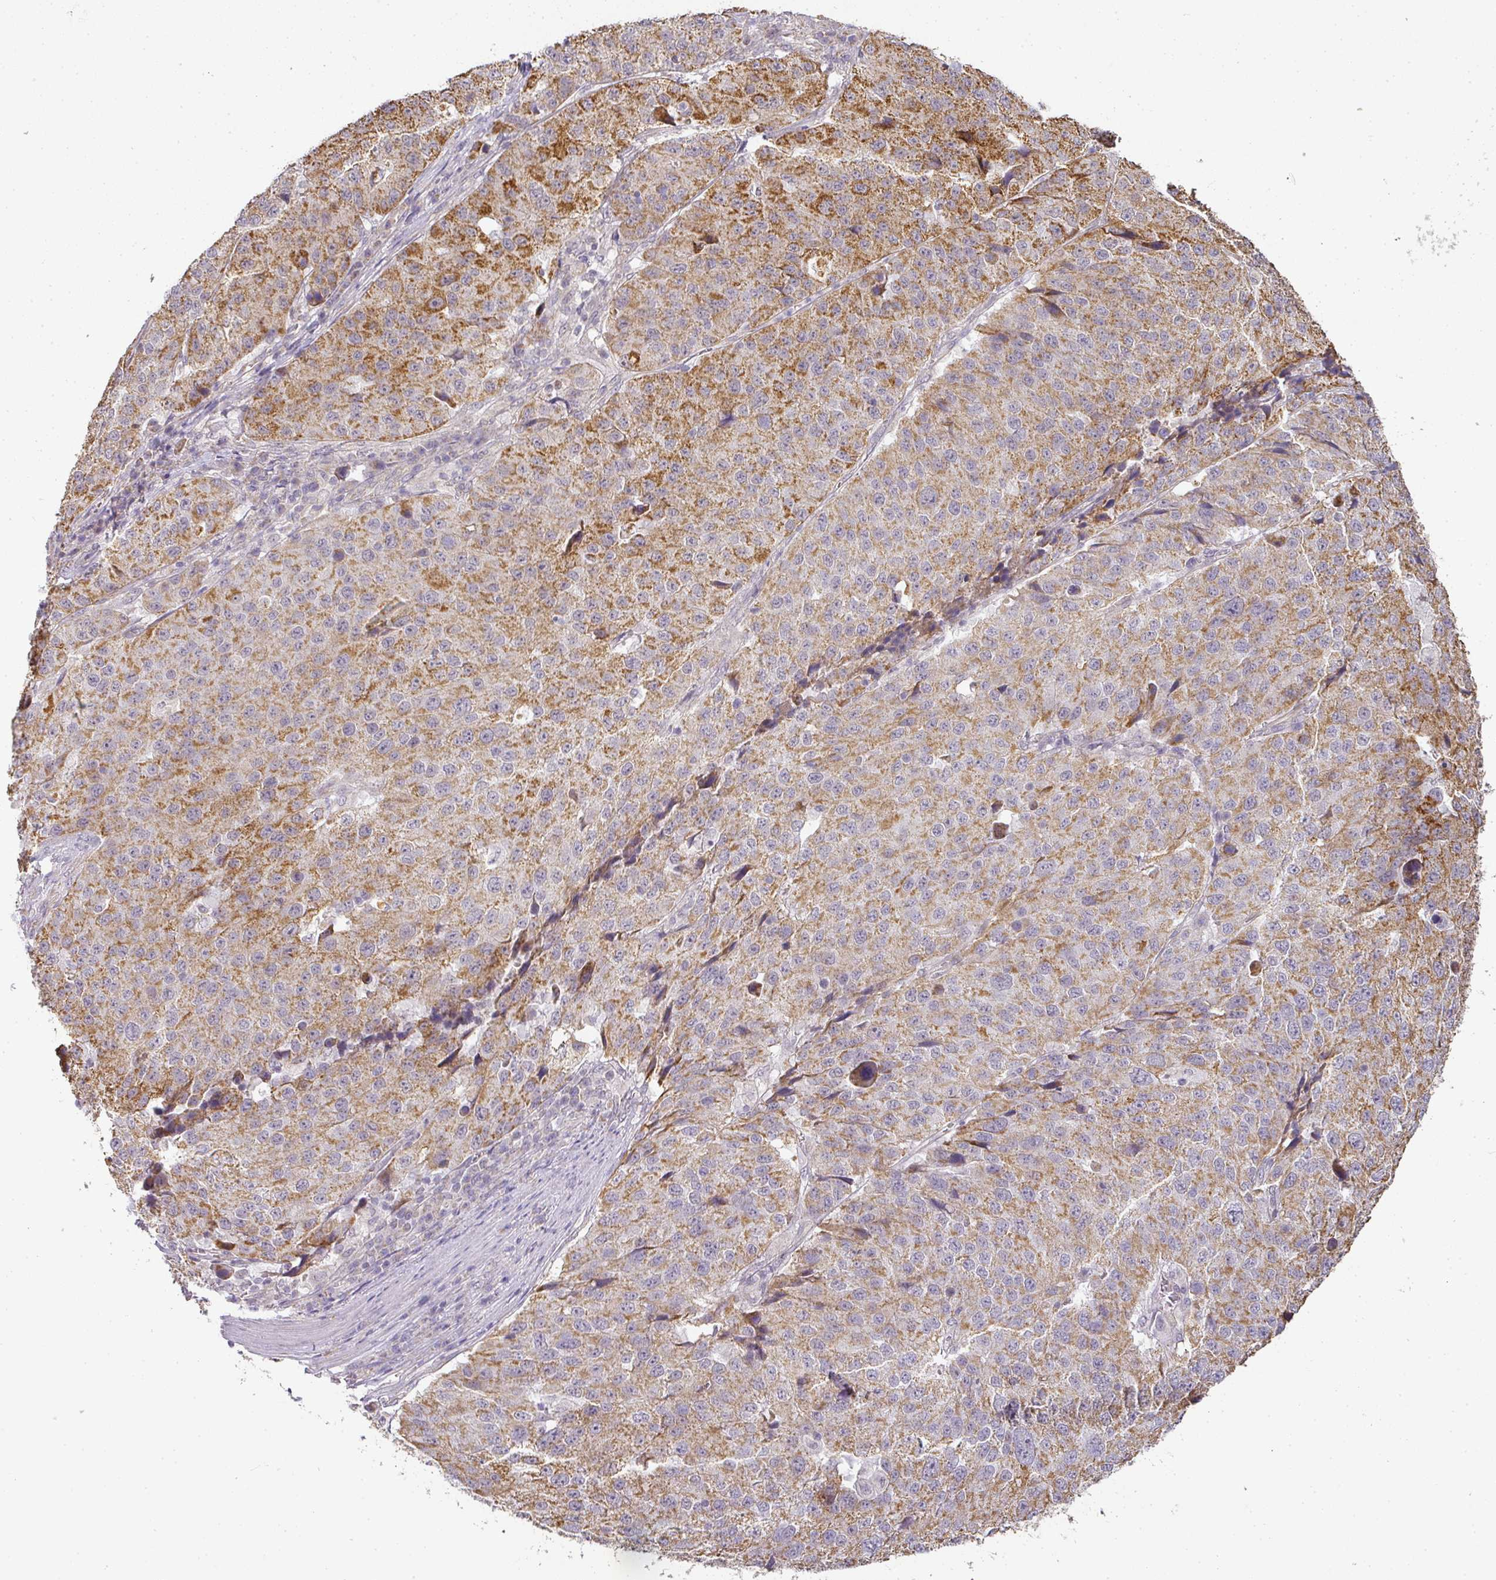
{"staining": {"intensity": "moderate", "quantity": ">75%", "location": "cytoplasmic/membranous"}, "tissue": "stomach cancer", "cell_type": "Tumor cells", "image_type": "cancer", "snomed": [{"axis": "morphology", "description": "Adenocarcinoma, NOS"}, {"axis": "topography", "description": "Stomach"}], "caption": "Protein staining demonstrates moderate cytoplasmic/membranous staining in about >75% of tumor cells in stomach cancer. The protein of interest is stained brown, and the nuclei are stained in blue (DAB IHC with brightfield microscopy, high magnification).", "gene": "MYOM2", "patient": {"sex": "male", "age": 71}}